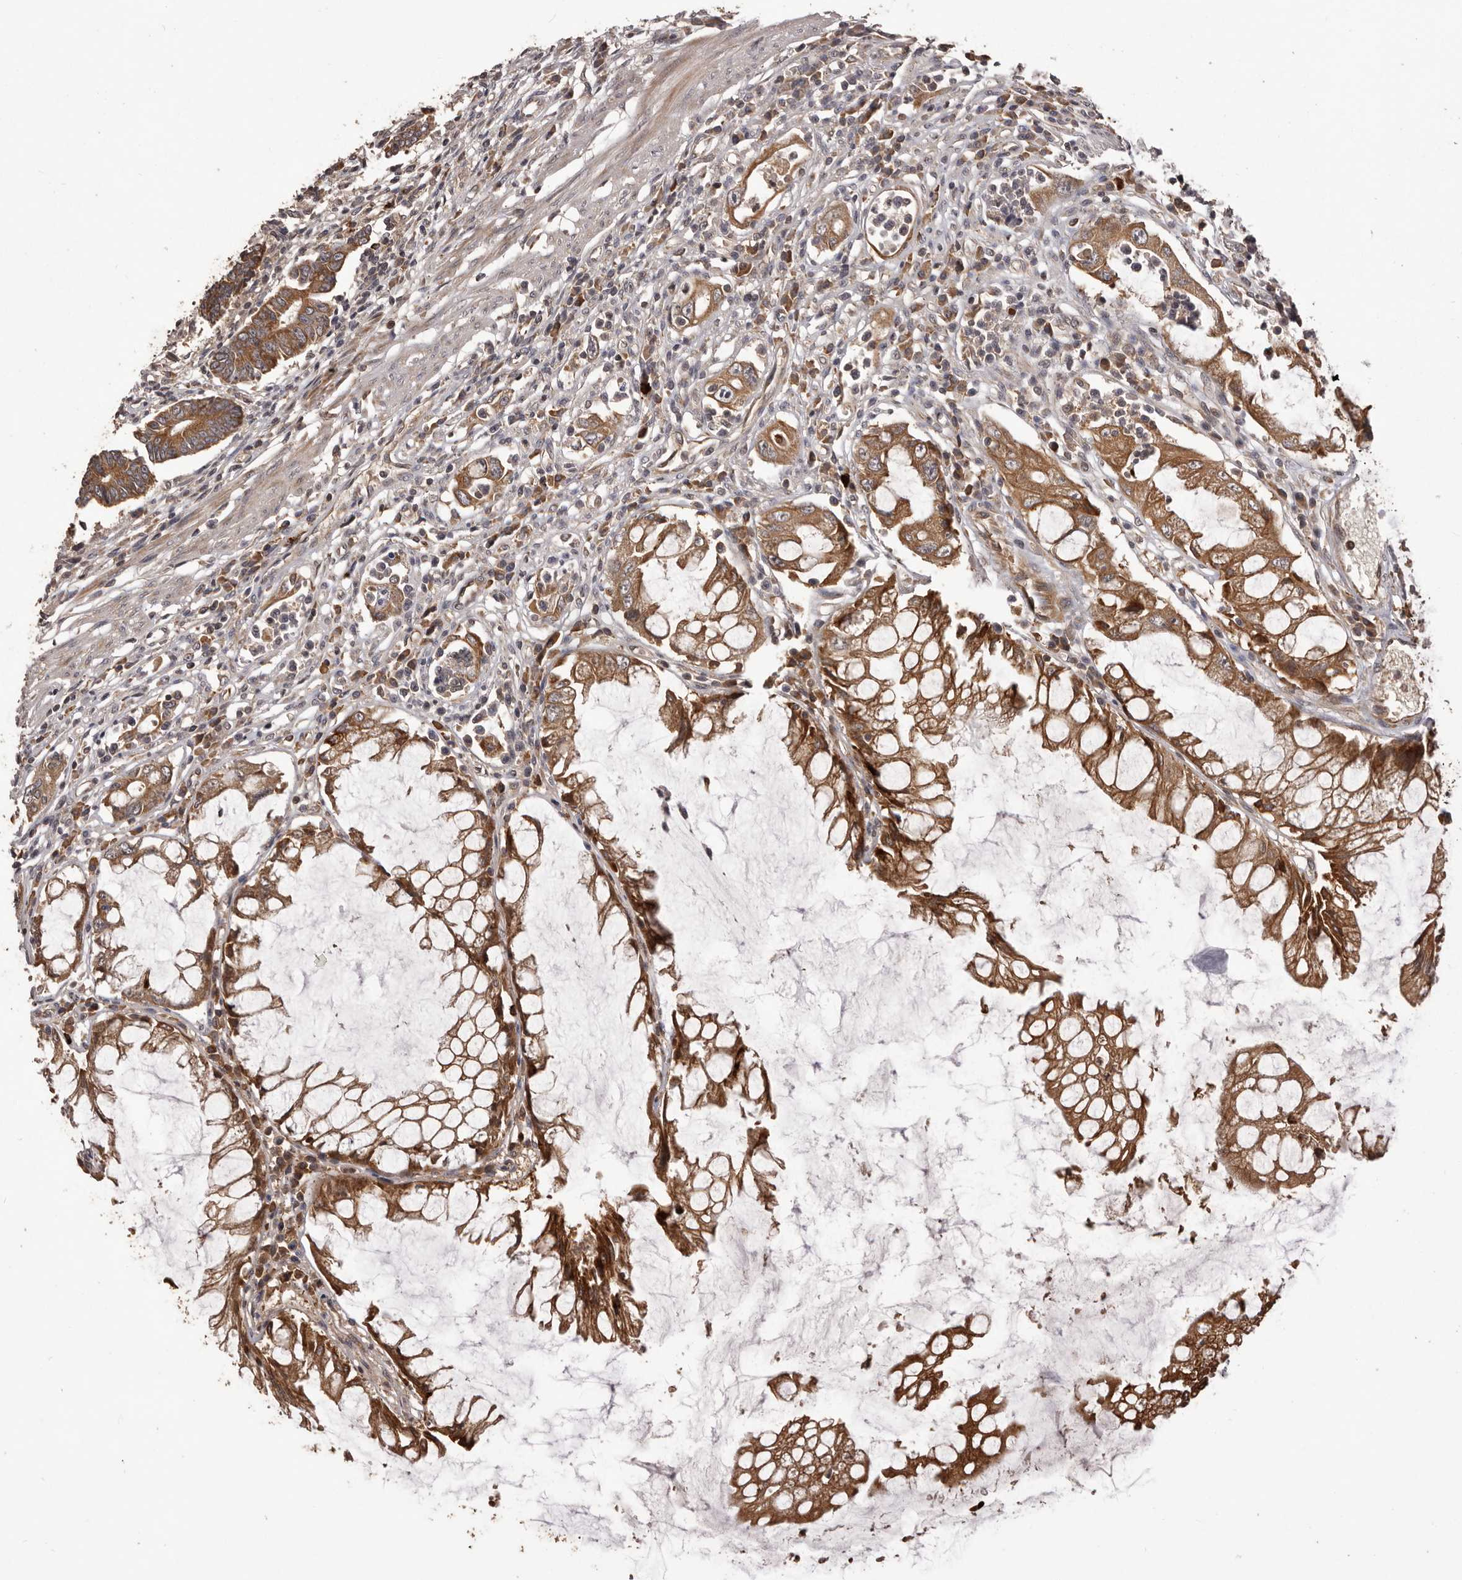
{"staining": {"intensity": "strong", "quantity": ">75%", "location": "cytoplasmic/membranous"}, "tissue": "colorectal cancer", "cell_type": "Tumor cells", "image_type": "cancer", "snomed": [{"axis": "morphology", "description": "Adenocarcinoma, NOS"}, {"axis": "topography", "description": "Rectum"}], "caption": "The histopathology image exhibits a brown stain indicating the presence of a protein in the cytoplasmic/membranous of tumor cells in adenocarcinoma (colorectal). Using DAB (3,3'-diaminobenzidine) (brown) and hematoxylin (blue) stains, captured at high magnification using brightfield microscopy.", "gene": "QRSL1", "patient": {"sex": "female", "age": 65}}